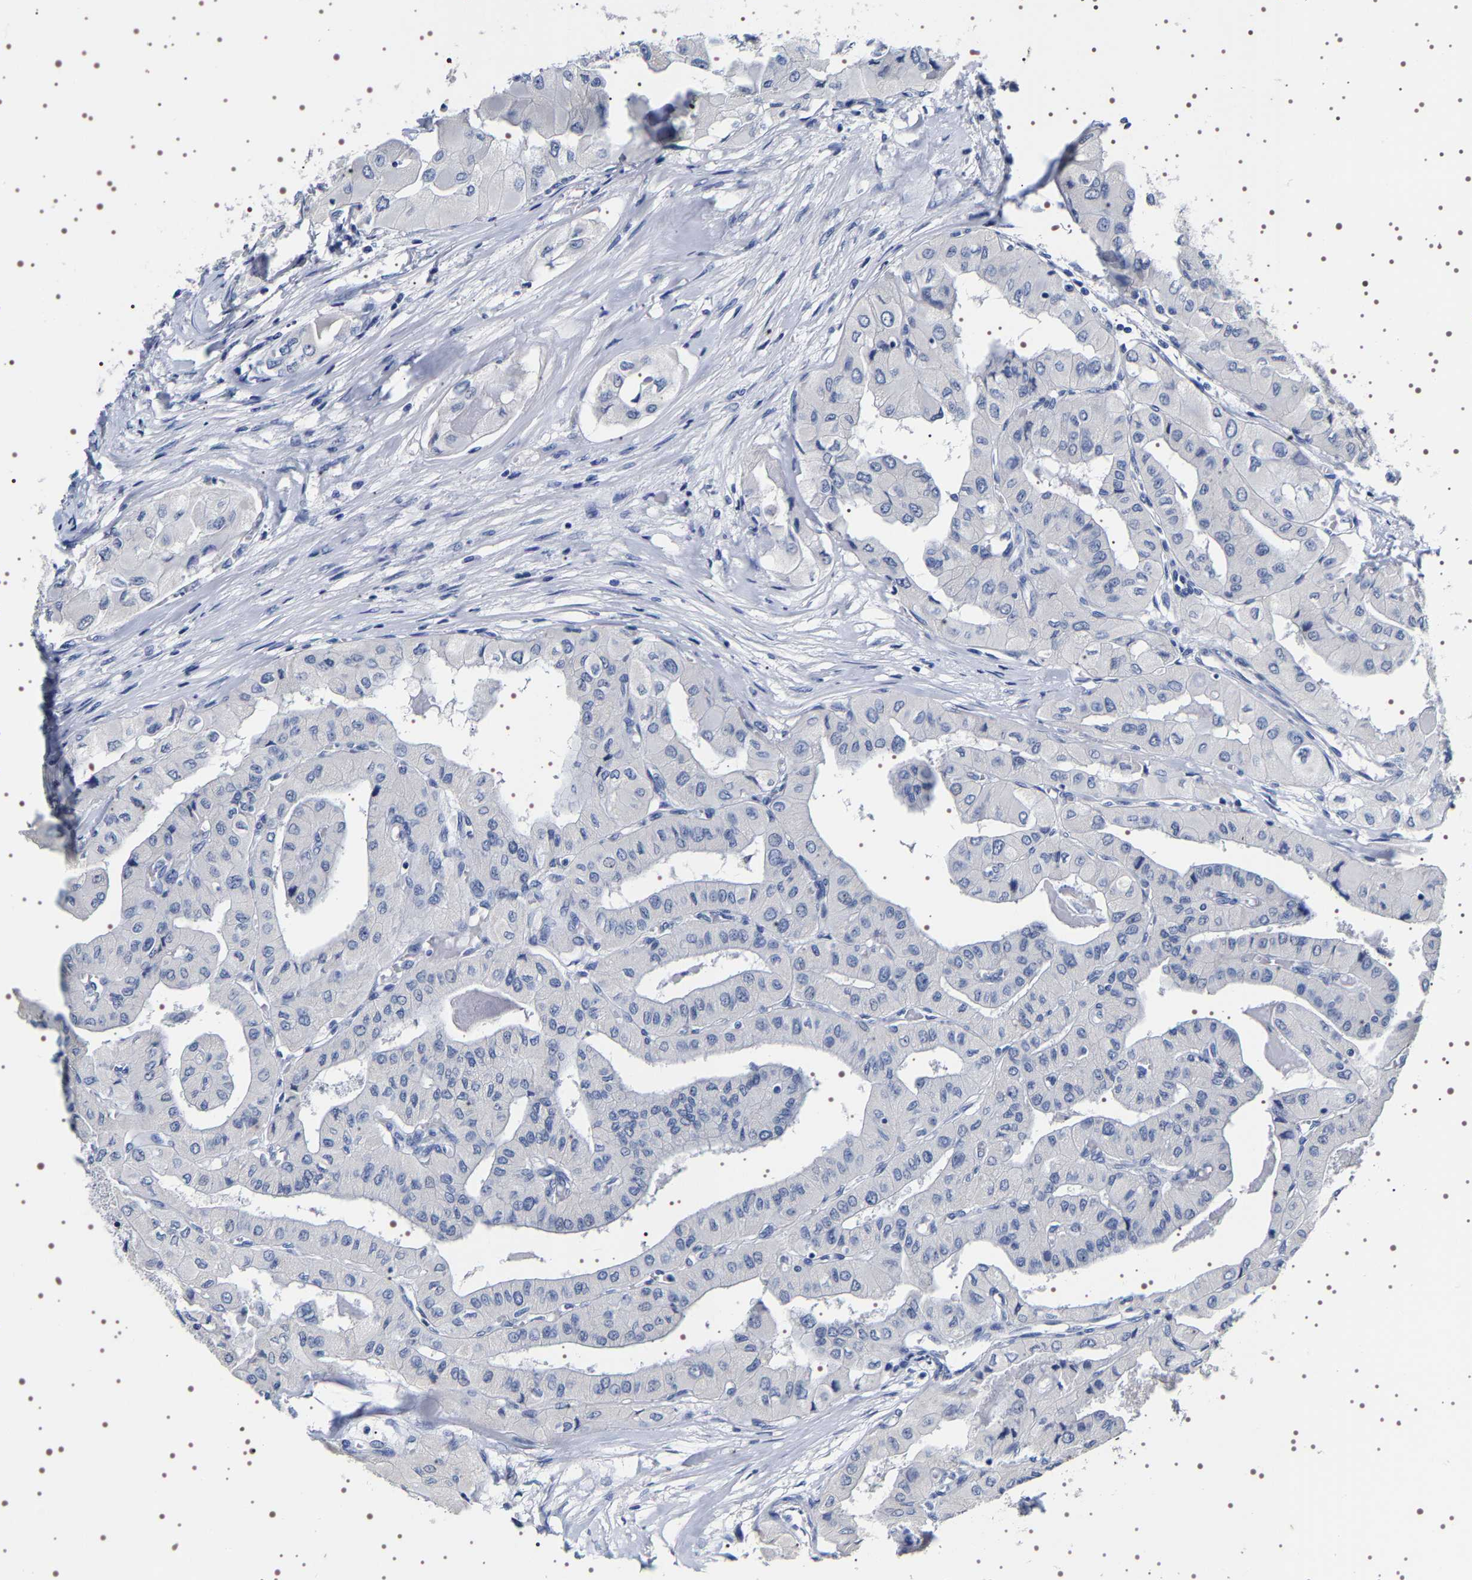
{"staining": {"intensity": "negative", "quantity": "none", "location": "none"}, "tissue": "thyroid cancer", "cell_type": "Tumor cells", "image_type": "cancer", "snomed": [{"axis": "morphology", "description": "Papillary adenocarcinoma, NOS"}, {"axis": "topography", "description": "Thyroid gland"}], "caption": "The image exhibits no staining of tumor cells in thyroid papillary adenocarcinoma.", "gene": "UBQLN3", "patient": {"sex": "female", "age": 59}}